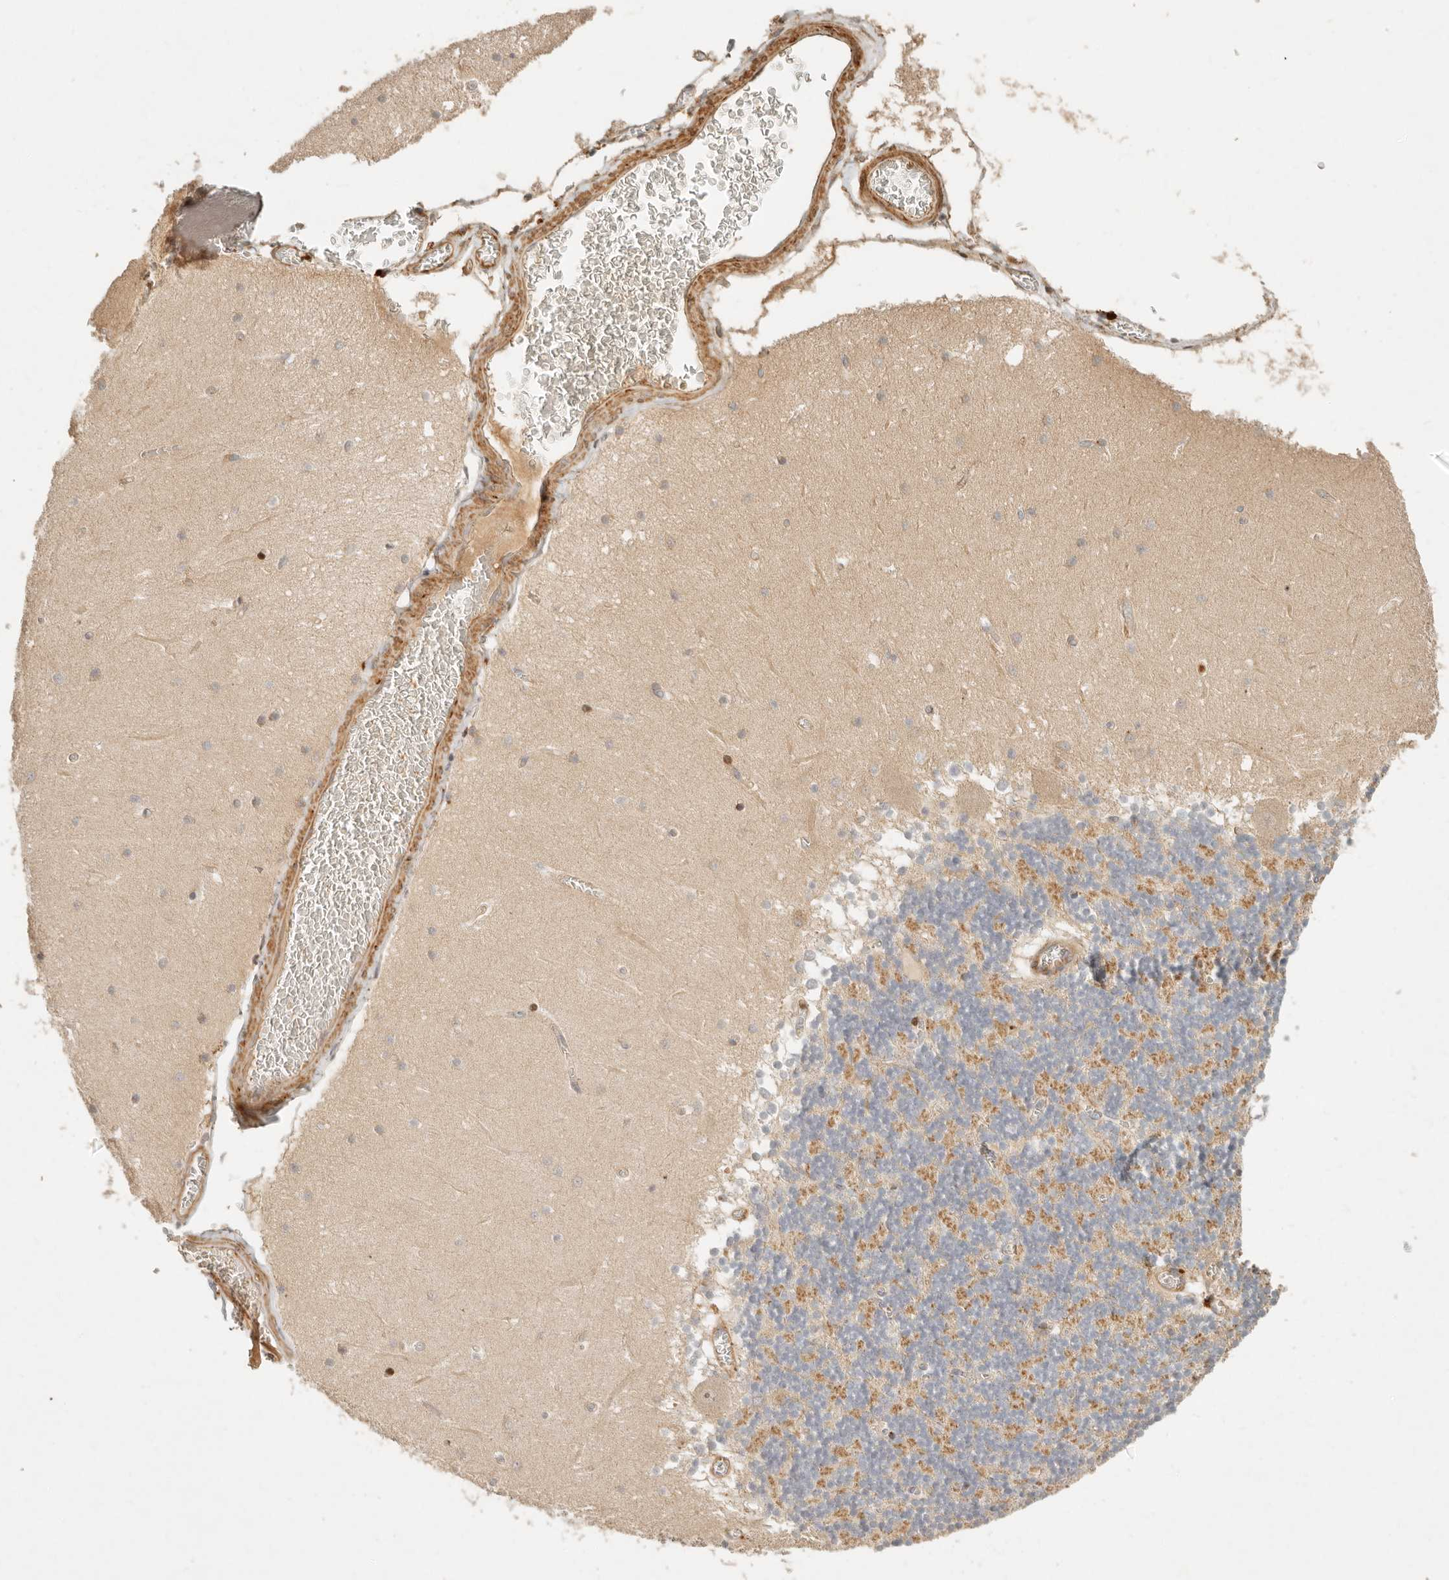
{"staining": {"intensity": "strong", "quantity": "25%-75%", "location": "cytoplasmic/membranous"}, "tissue": "cerebellum", "cell_type": "Cells in granular layer", "image_type": "normal", "snomed": [{"axis": "morphology", "description": "Normal tissue, NOS"}, {"axis": "topography", "description": "Cerebellum"}], "caption": "Immunohistochemical staining of normal human cerebellum shows strong cytoplasmic/membranous protein positivity in about 25%-75% of cells in granular layer. (DAB (3,3'-diaminobenzidine) = brown stain, brightfield microscopy at high magnification).", "gene": "KLHL38", "patient": {"sex": "female", "age": 28}}